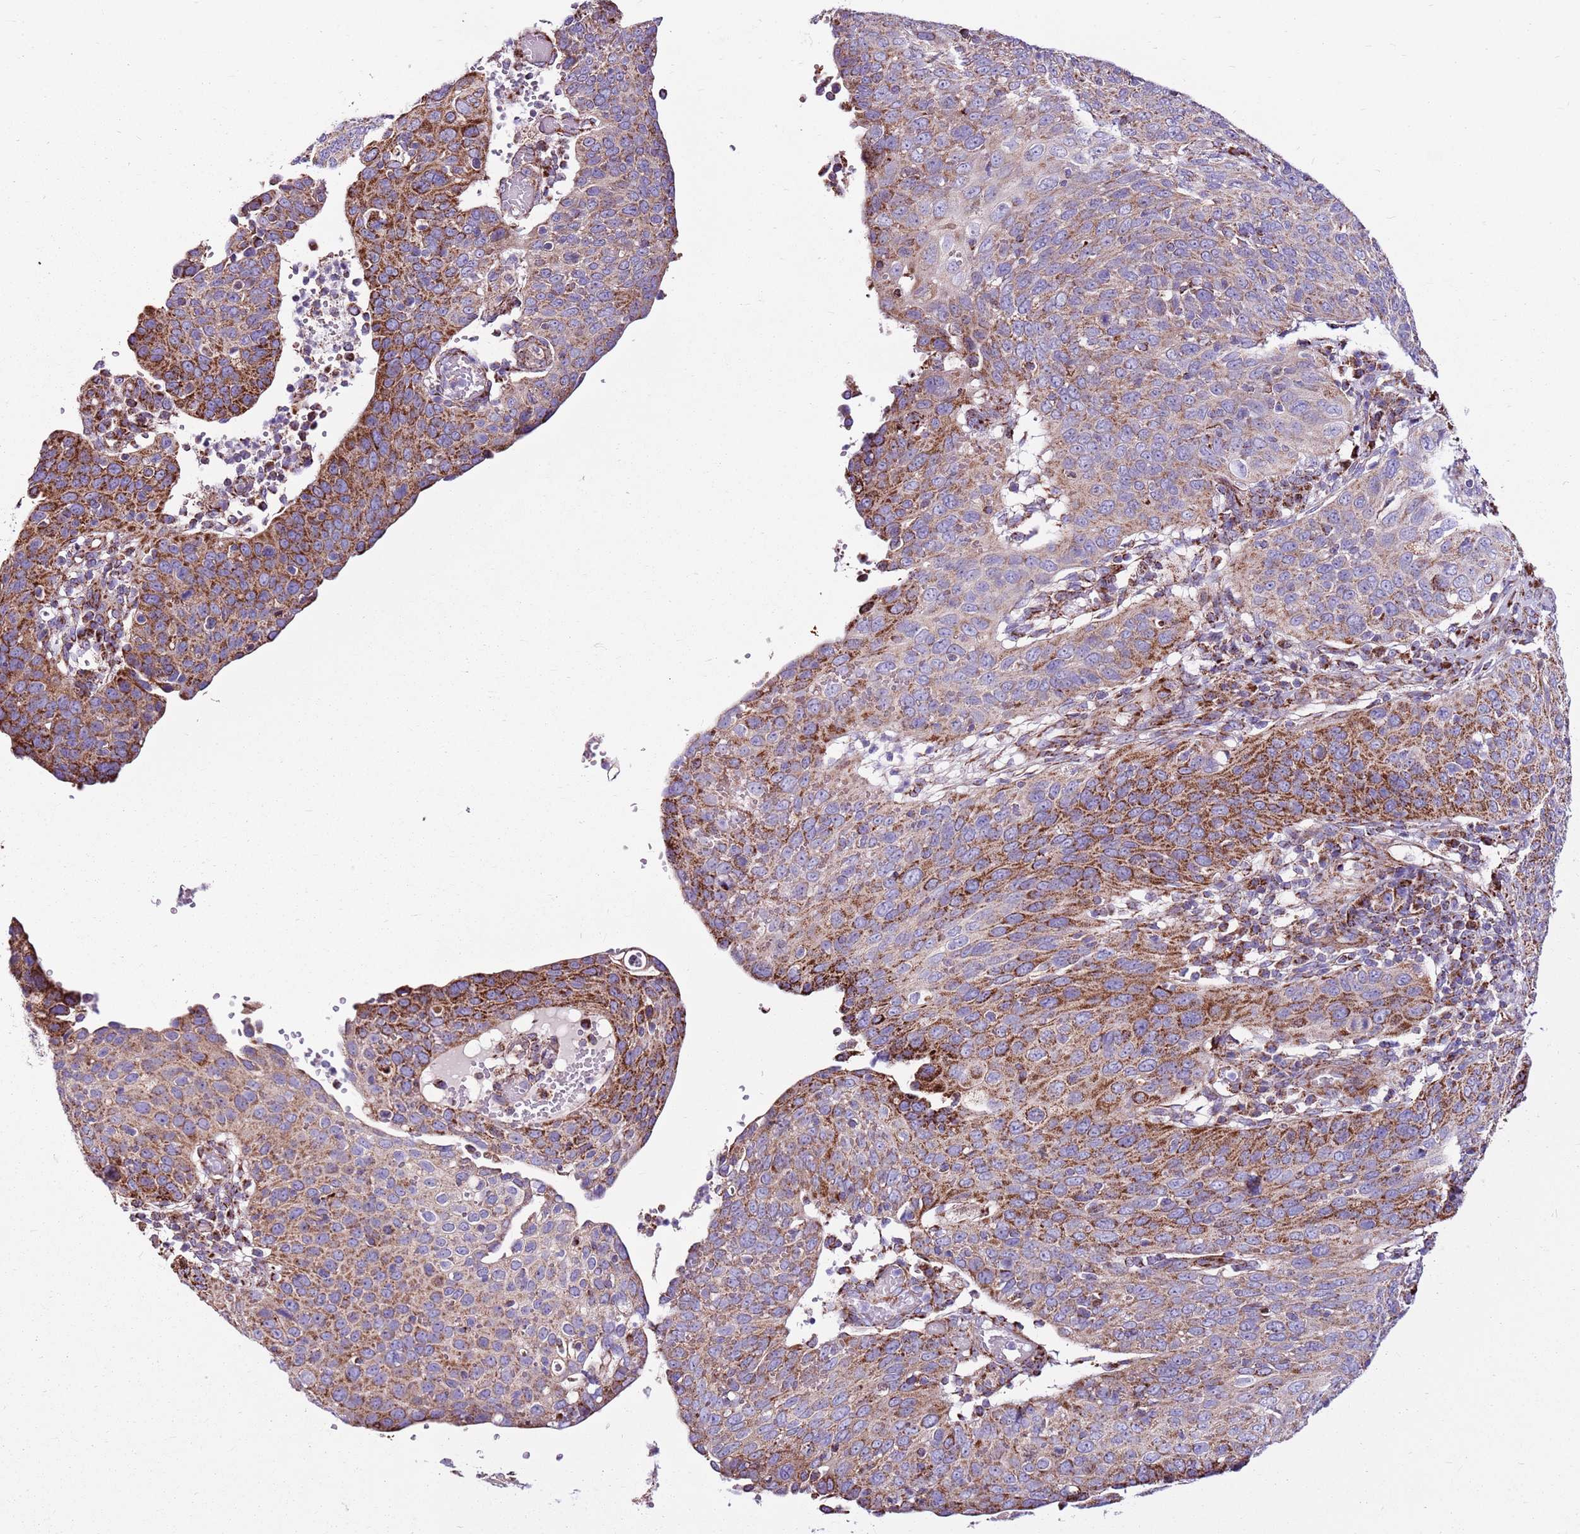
{"staining": {"intensity": "strong", "quantity": "25%-75%", "location": "cytoplasmic/membranous"}, "tissue": "cervical cancer", "cell_type": "Tumor cells", "image_type": "cancer", "snomed": [{"axis": "morphology", "description": "Squamous cell carcinoma, NOS"}, {"axis": "topography", "description": "Cervix"}], "caption": "Immunohistochemistry (IHC) (DAB) staining of human cervical cancer demonstrates strong cytoplasmic/membranous protein expression in about 25%-75% of tumor cells. (brown staining indicates protein expression, while blue staining denotes nuclei).", "gene": "HECTD4", "patient": {"sex": "female", "age": 36}}